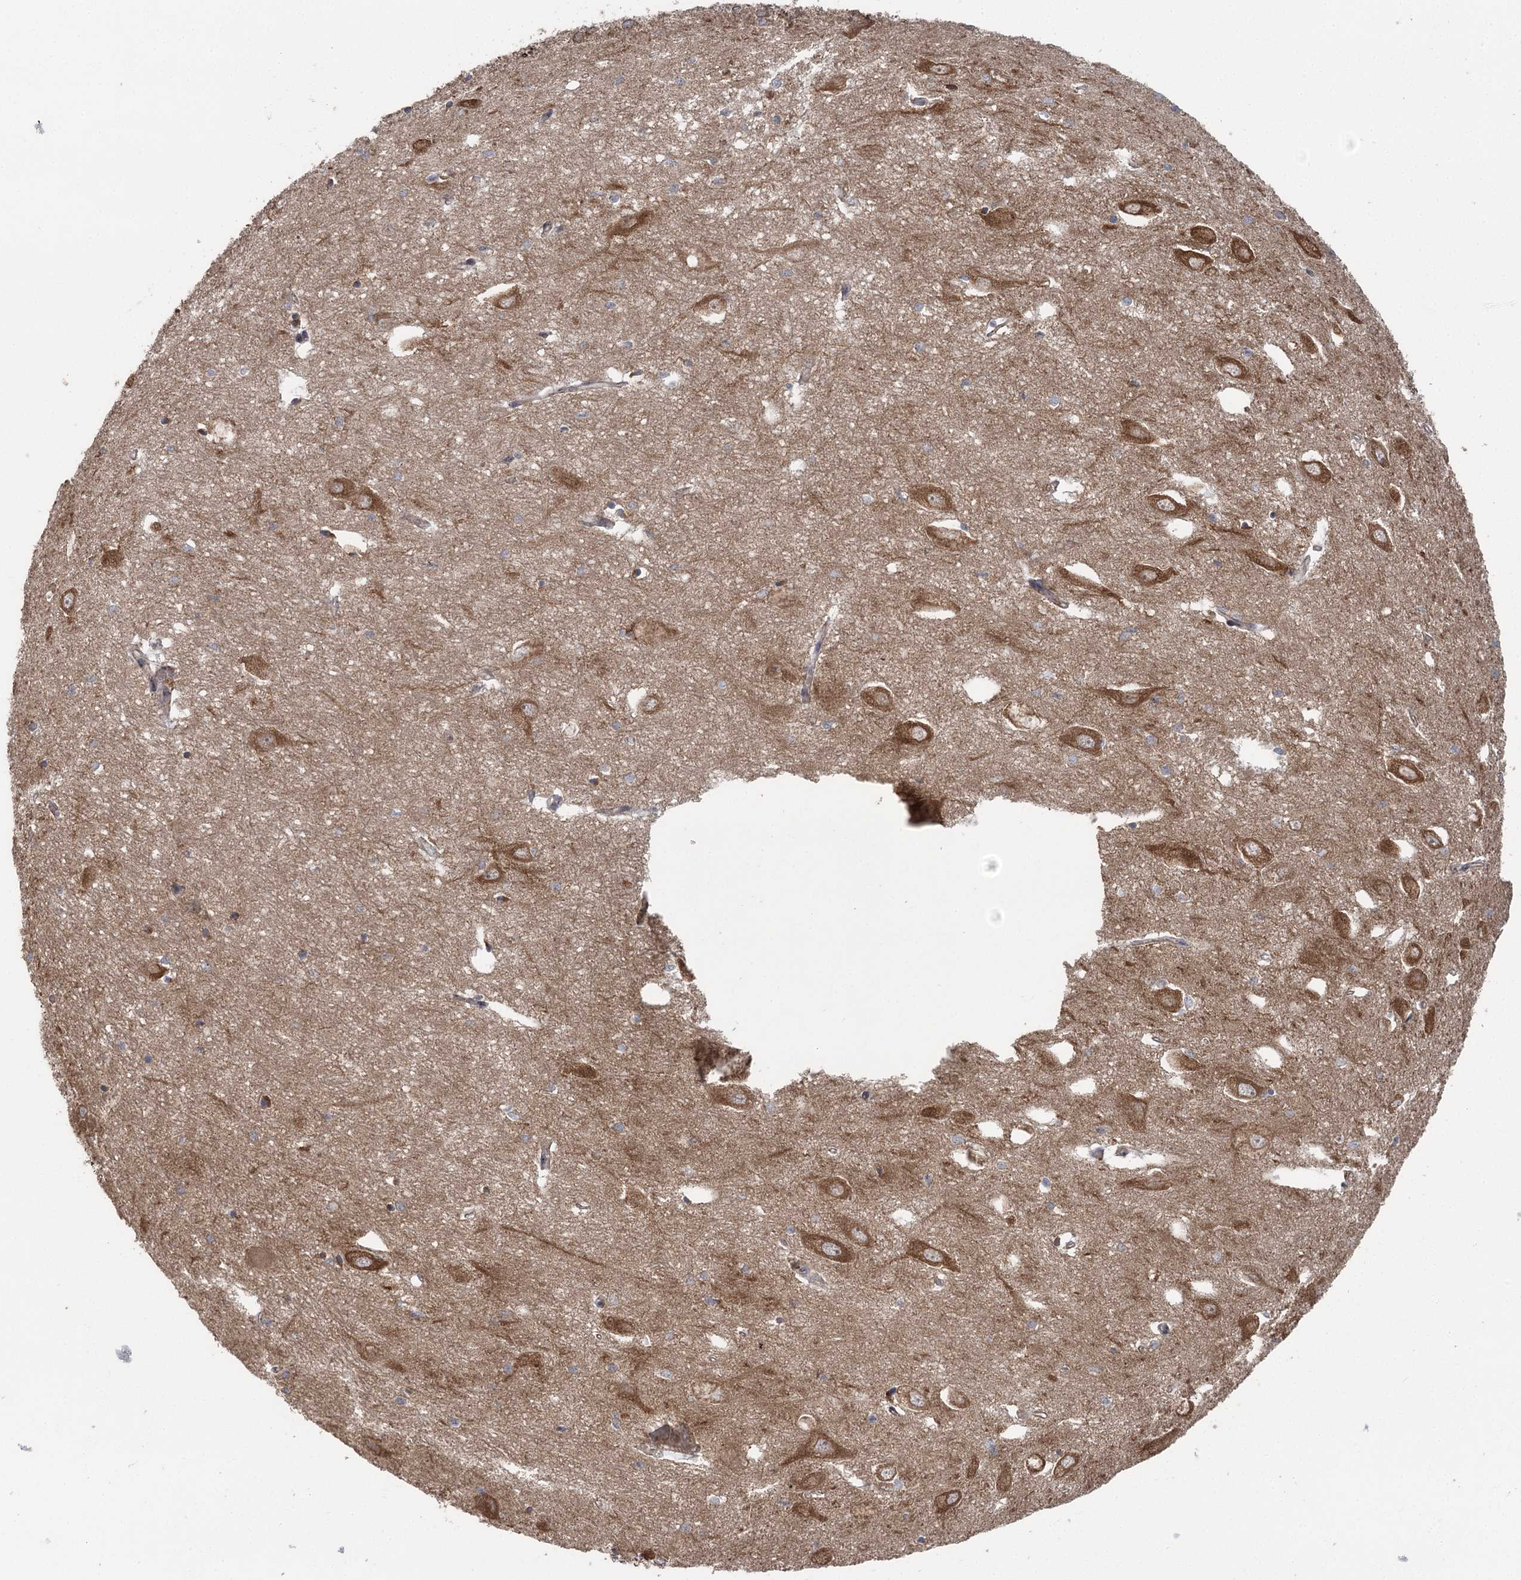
{"staining": {"intensity": "moderate", "quantity": "<25%", "location": "cytoplasmic/membranous"}, "tissue": "hippocampus", "cell_type": "Glial cells", "image_type": "normal", "snomed": [{"axis": "morphology", "description": "Normal tissue, NOS"}, {"axis": "topography", "description": "Hippocampus"}], "caption": "Moderate cytoplasmic/membranous positivity is identified in about <25% of glial cells in benign hippocampus.", "gene": "C12orf4", "patient": {"sex": "female", "age": 64}}